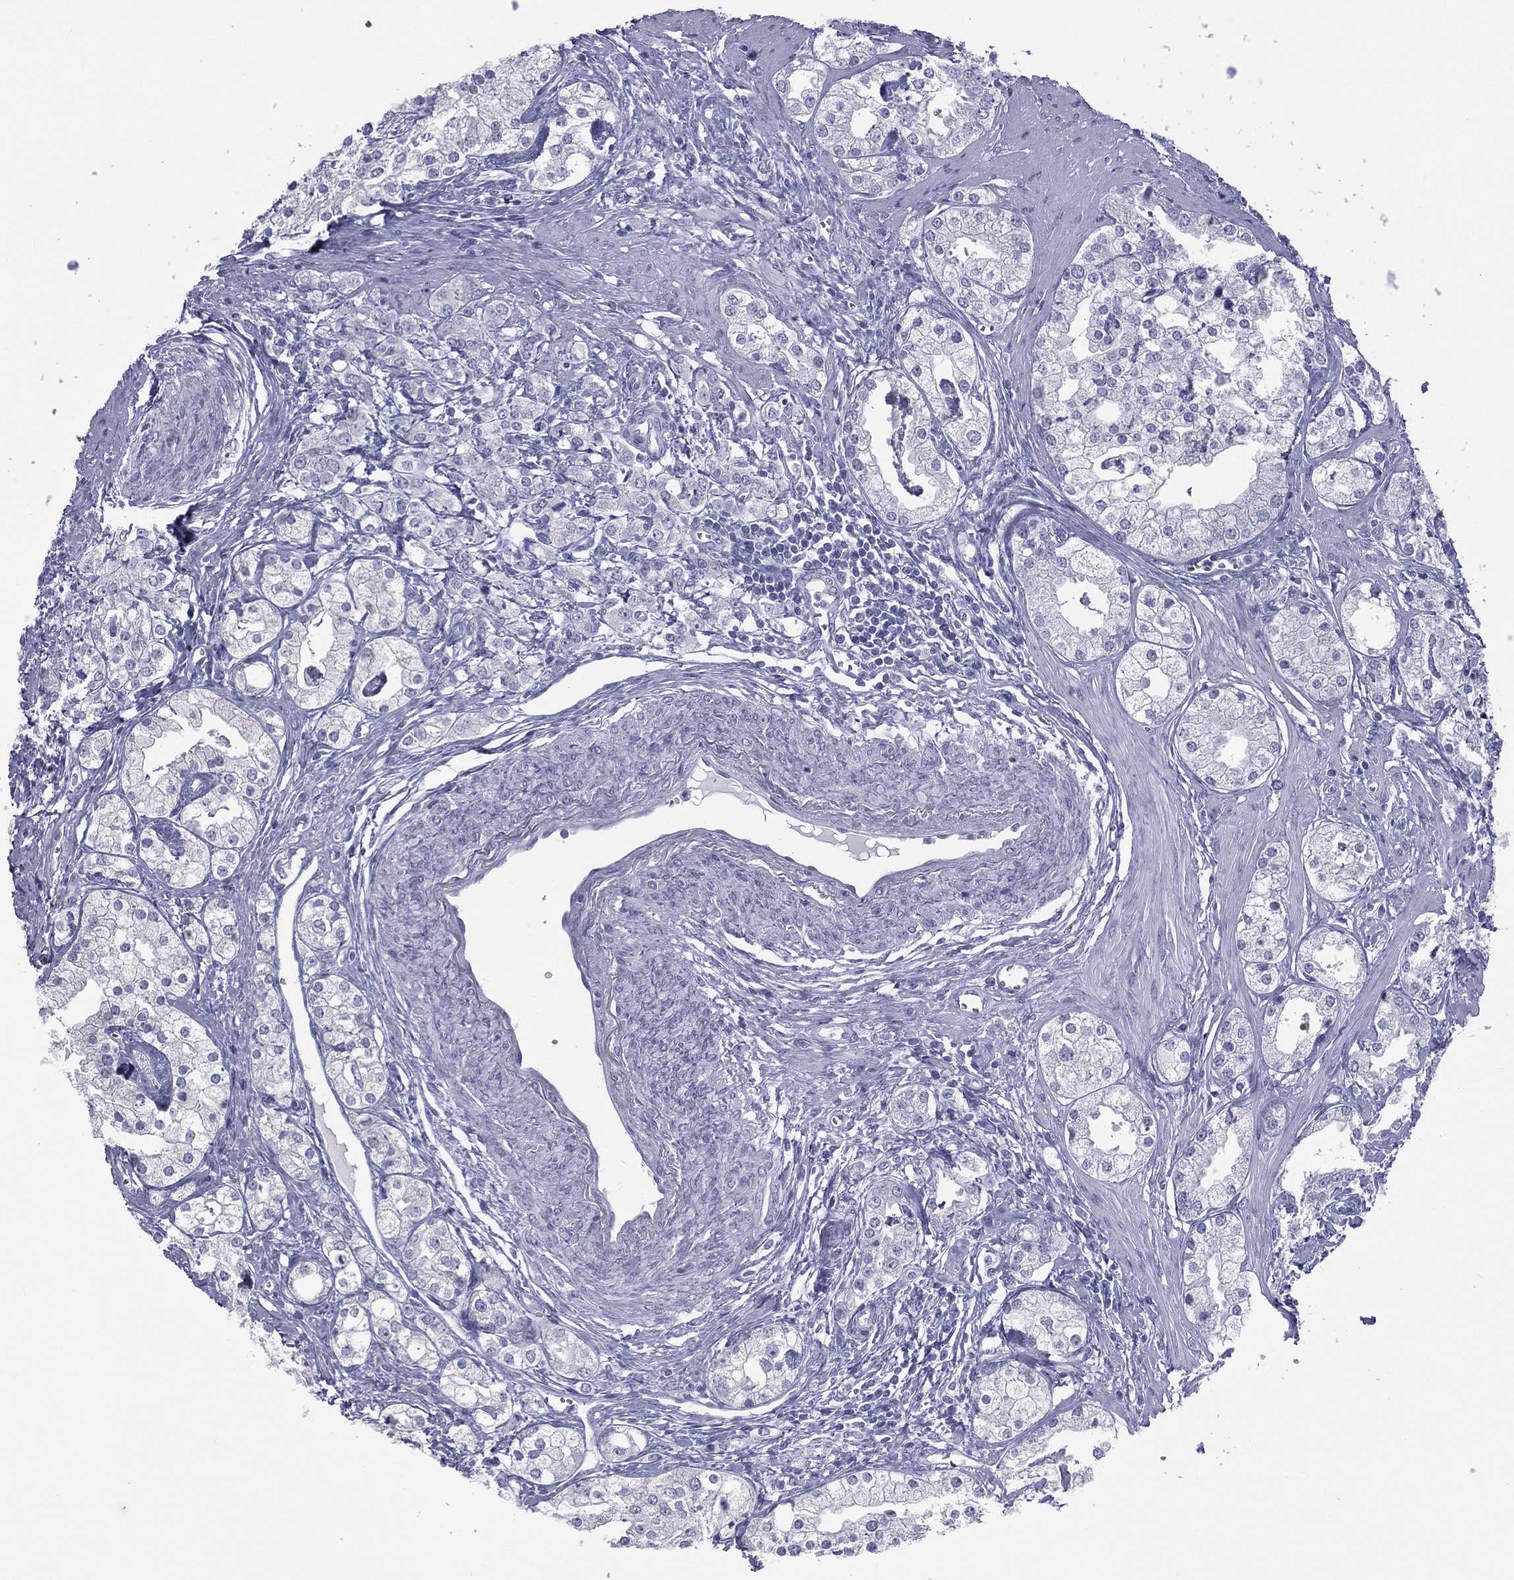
{"staining": {"intensity": "negative", "quantity": "none", "location": "none"}, "tissue": "prostate cancer", "cell_type": "Tumor cells", "image_type": "cancer", "snomed": [{"axis": "morphology", "description": "Adenocarcinoma, NOS"}, {"axis": "topography", "description": "Prostate and seminal vesicle, NOS"}, {"axis": "topography", "description": "Prostate"}], "caption": "An immunohistochemistry (IHC) photomicrograph of prostate cancer is shown. There is no staining in tumor cells of prostate cancer.", "gene": "MLN", "patient": {"sex": "male", "age": 62}}